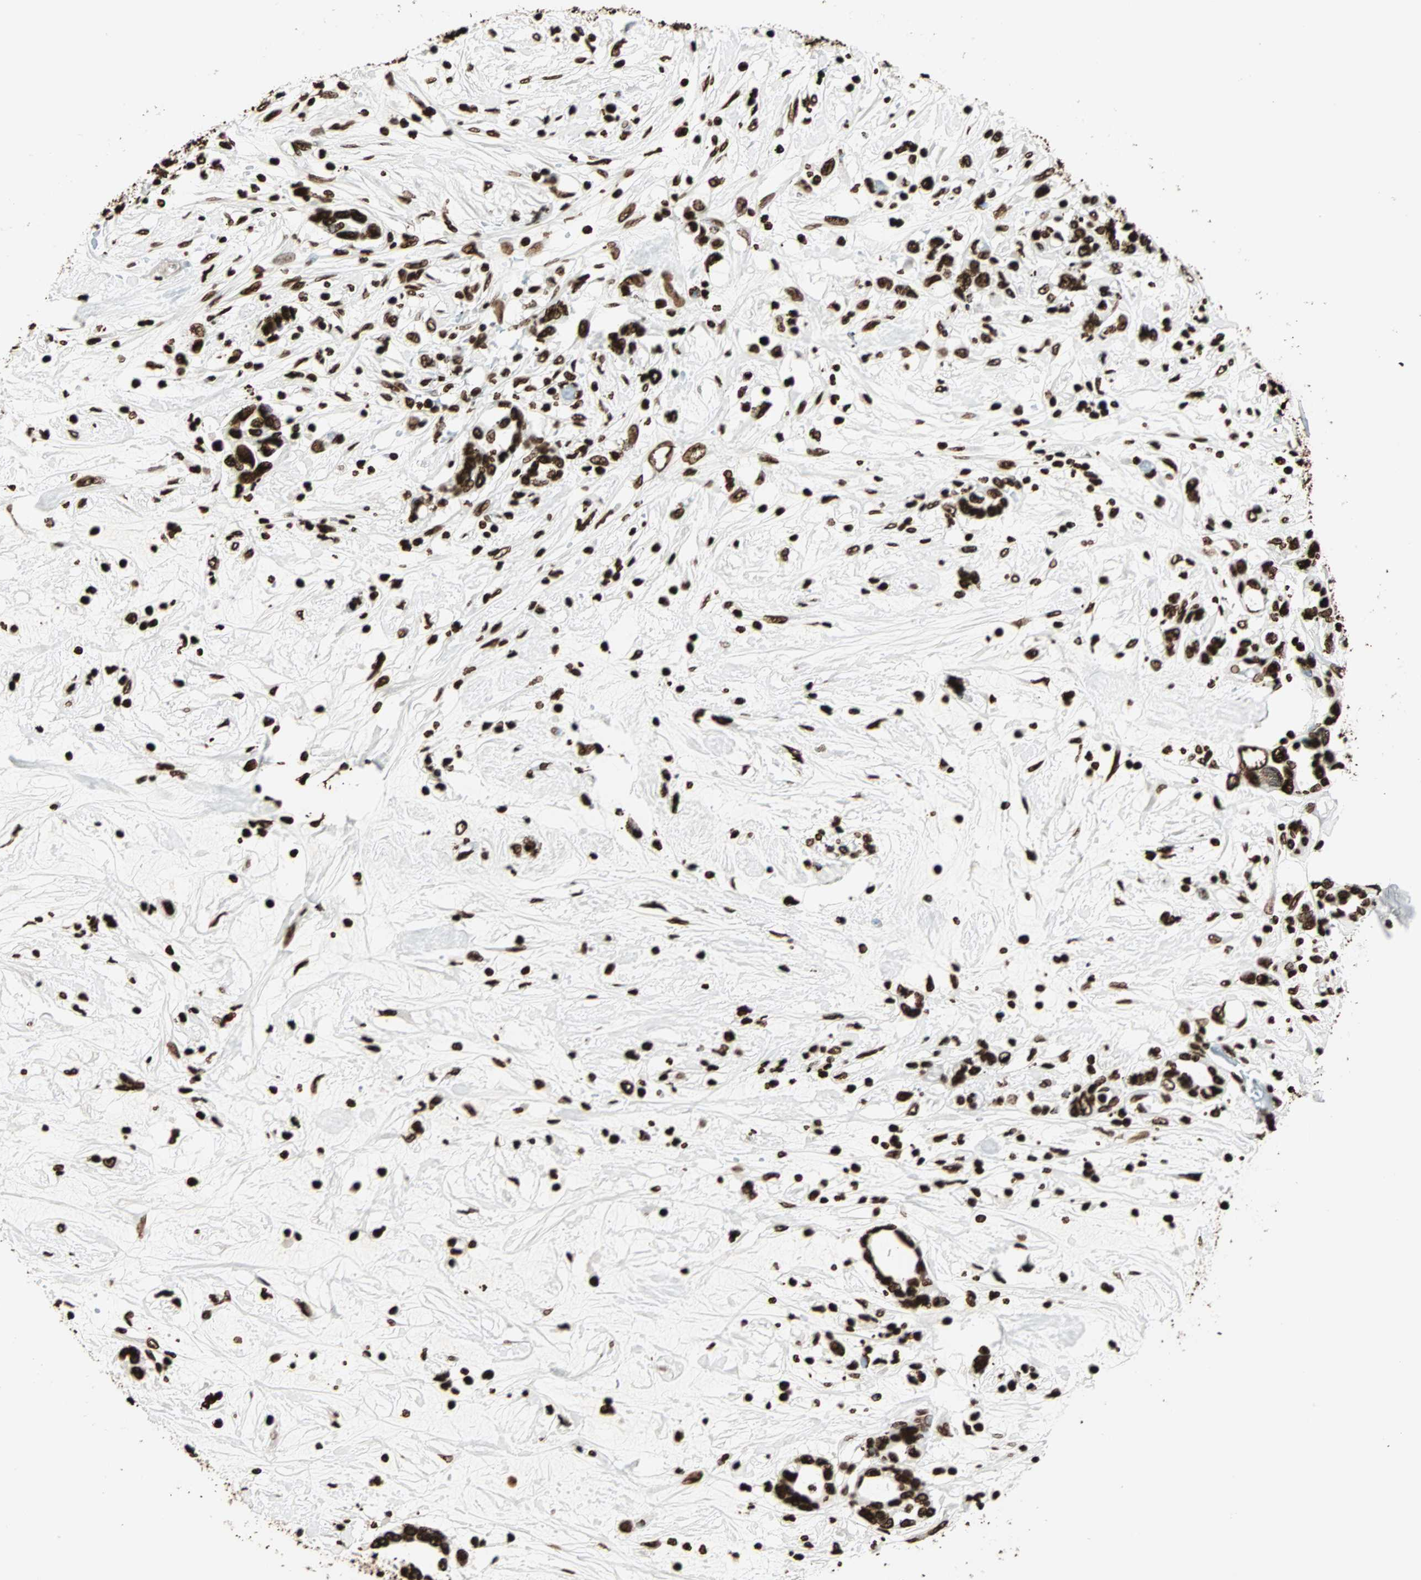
{"staining": {"intensity": "strong", "quantity": ">75%", "location": "nuclear"}, "tissue": "pancreatic cancer", "cell_type": "Tumor cells", "image_type": "cancer", "snomed": [{"axis": "morphology", "description": "Adenocarcinoma, NOS"}, {"axis": "topography", "description": "Pancreas"}], "caption": "Strong nuclear staining is appreciated in about >75% of tumor cells in pancreatic cancer (adenocarcinoma).", "gene": "GLI2", "patient": {"sex": "female", "age": 57}}